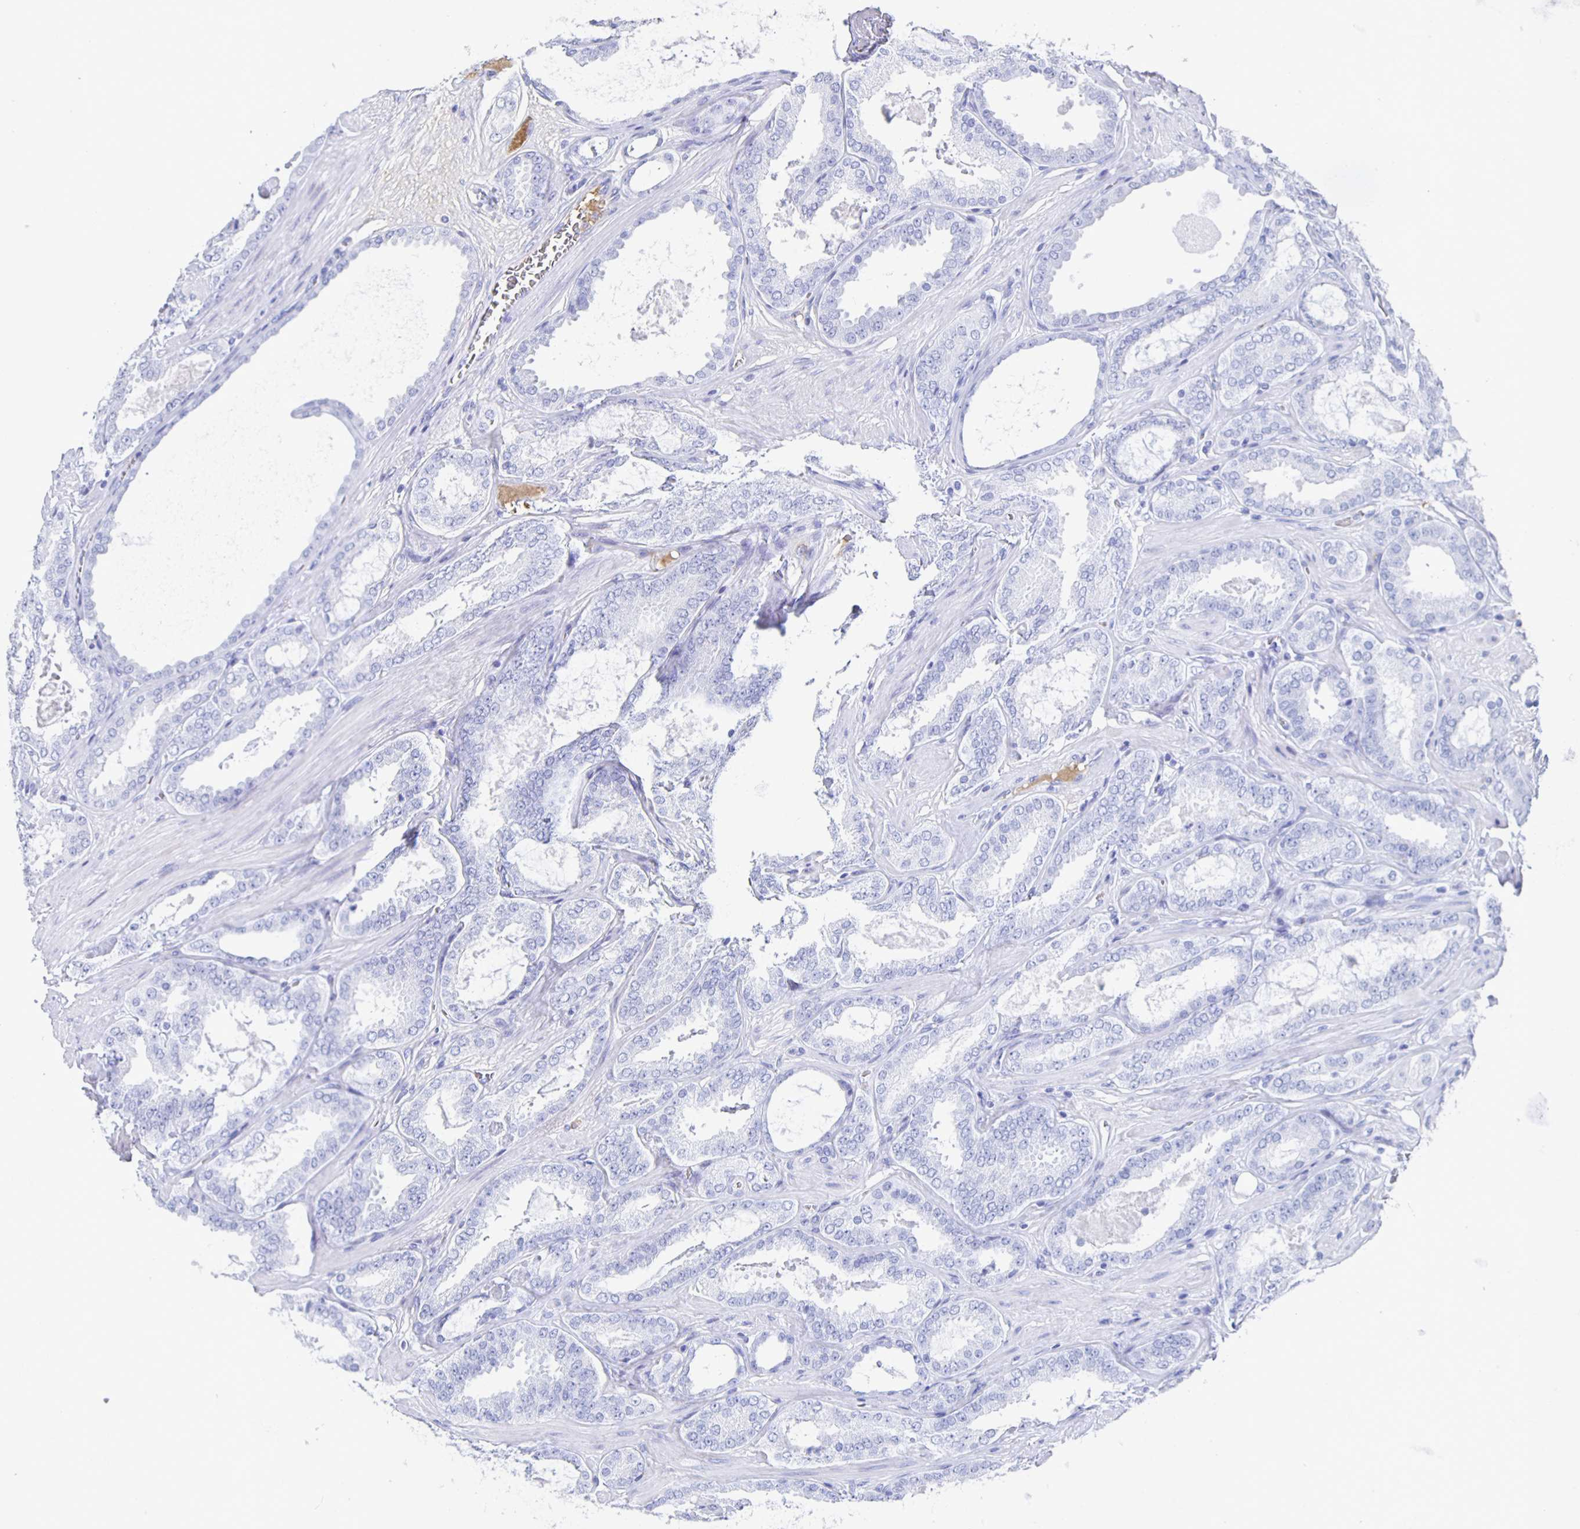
{"staining": {"intensity": "negative", "quantity": "none", "location": "none"}, "tissue": "prostate cancer", "cell_type": "Tumor cells", "image_type": "cancer", "snomed": [{"axis": "morphology", "description": "Adenocarcinoma, High grade"}, {"axis": "topography", "description": "Prostate"}], "caption": "High-grade adenocarcinoma (prostate) was stained to show a protein in brown. There is no significant staining in tumor cells.", "gene": "FGA", "patient": {"sex": "male", "age": 63}}